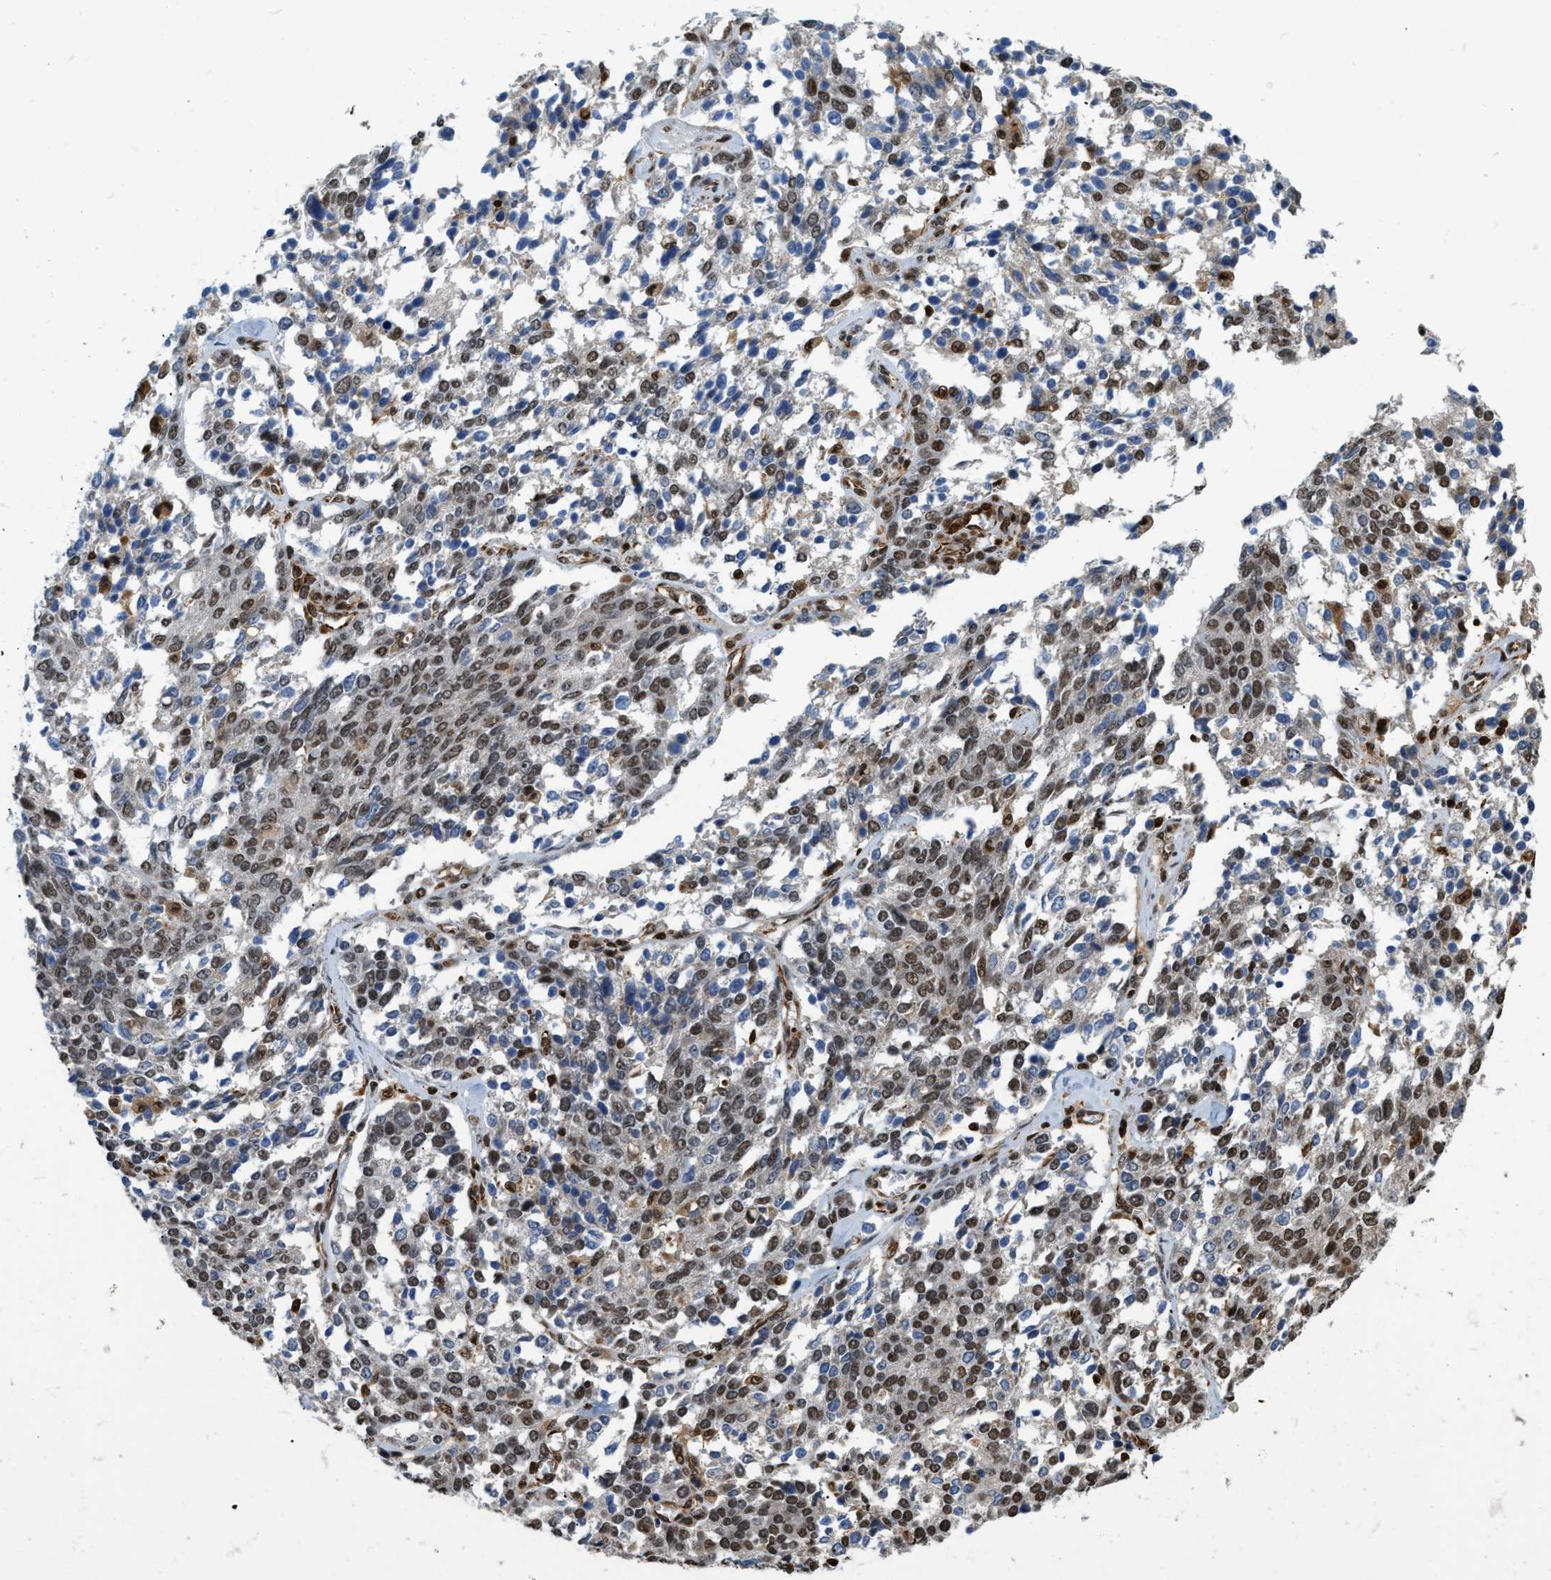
{"staining": {"intensity": "moderate", "quantity": "25%-75%", "location": "nuclear"}, "tissue": "ovarian cancer", "cell_type": "Tumor cells", "image_type": "cancer", "snomed": [{"axis": "morphology", "description": "Cystadenocarcinoma, serous, NOS"}, {"axis": "topography", "description": "Ovary"}], "caption": "This image shows ovarian cancer stained with immunohistochemistry (IHC) to label a protein in brown. The nuclear of tumor cells show moderate positivity for the protein. Nuclei are counter-stained blue.", "gene": "E2F1", "patient": {"sex": "female", "age": 44}}